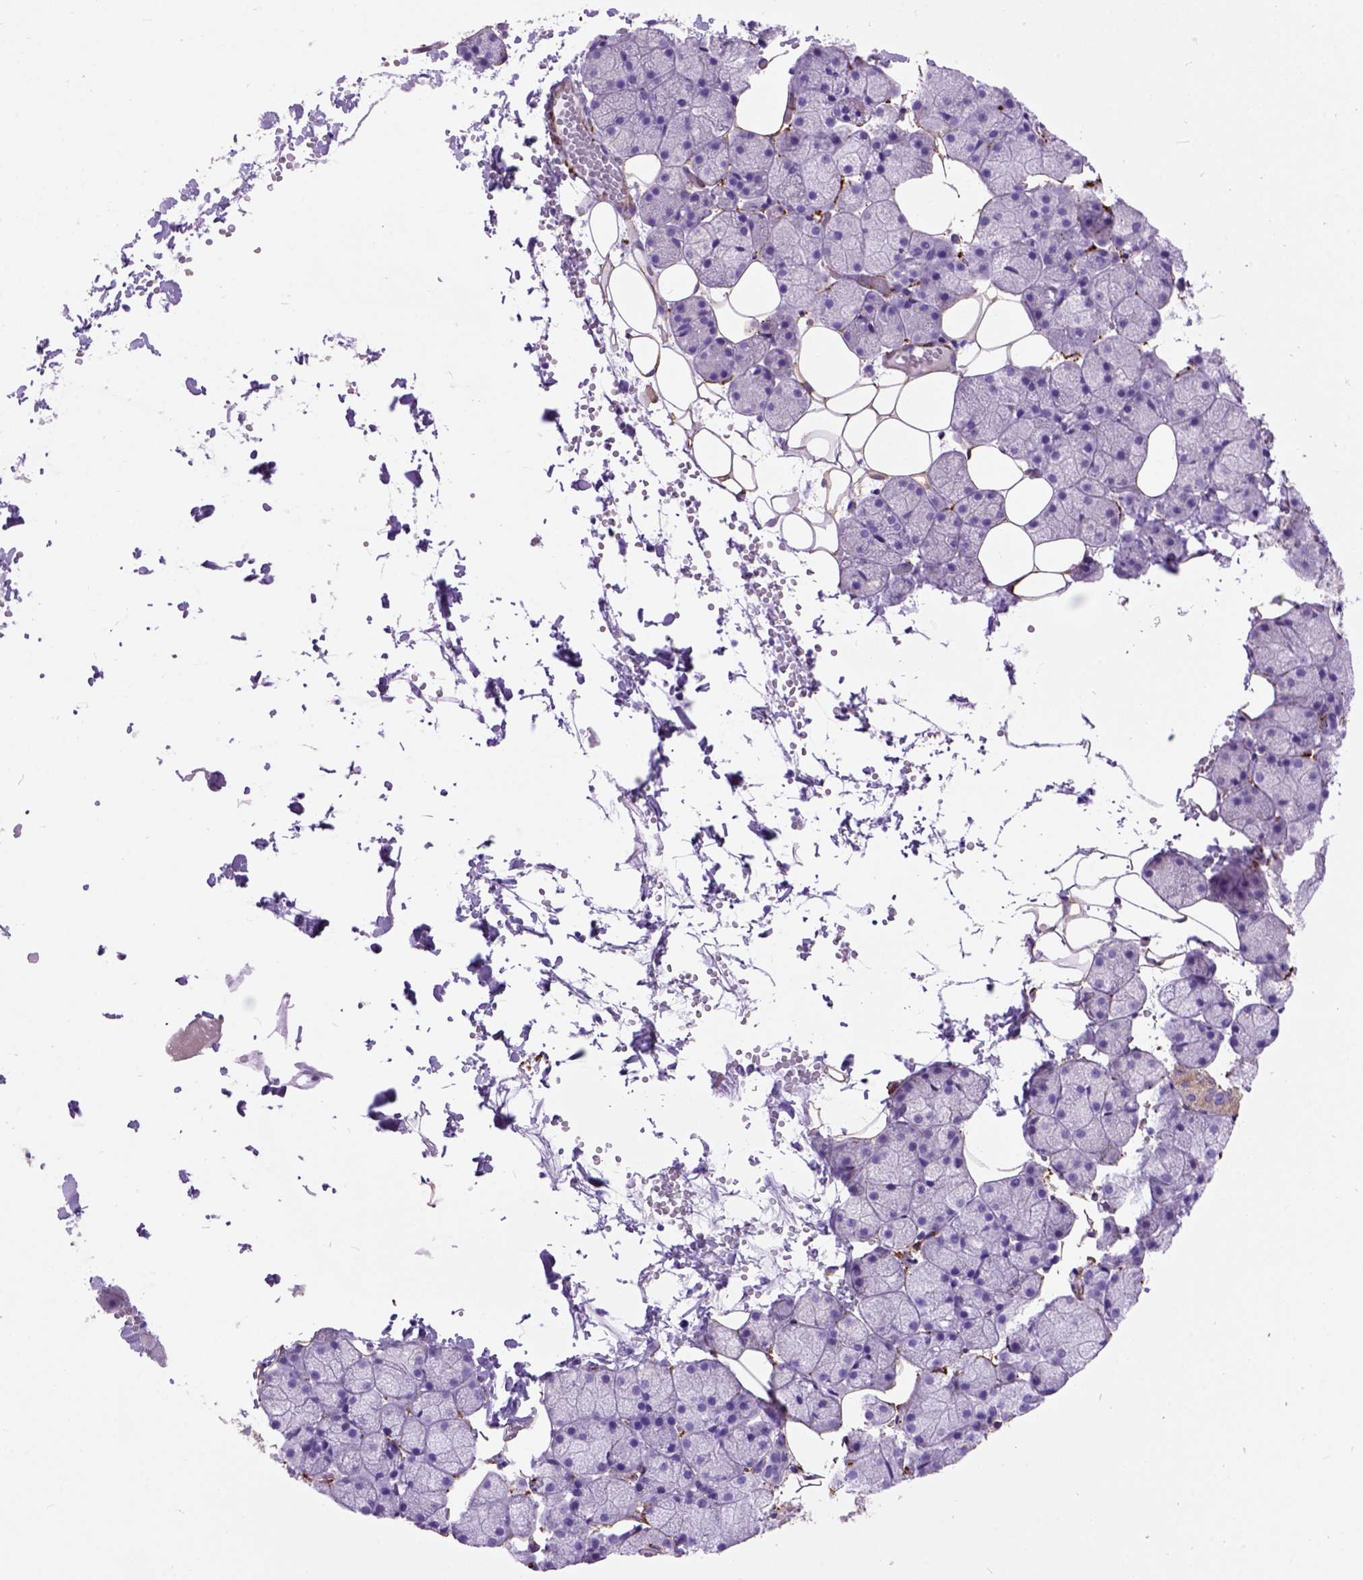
{"staining": {"intensity": "moderate", "quantity": "<25%", "location": "cytoplasmic/membranous"}, "tissue": "salivary gland", "cell_type": "Glandular cells", "image_type": "normal", "snomed": [{"axis": "morphology", "description": "Normal tissue, NOS"}, {"axis": "topography", "description": "Salivary gland"}], "caption": "Immunohistochemistry (DAB (3,3'-diaminobenzidine)) staining of normal human salivary gland exhibits moderate cytoplasmic/membranous protein staining in about <25% of glandular cells.", "gene": "MAPT", "patient": {"sex": "male", "age": 38}}